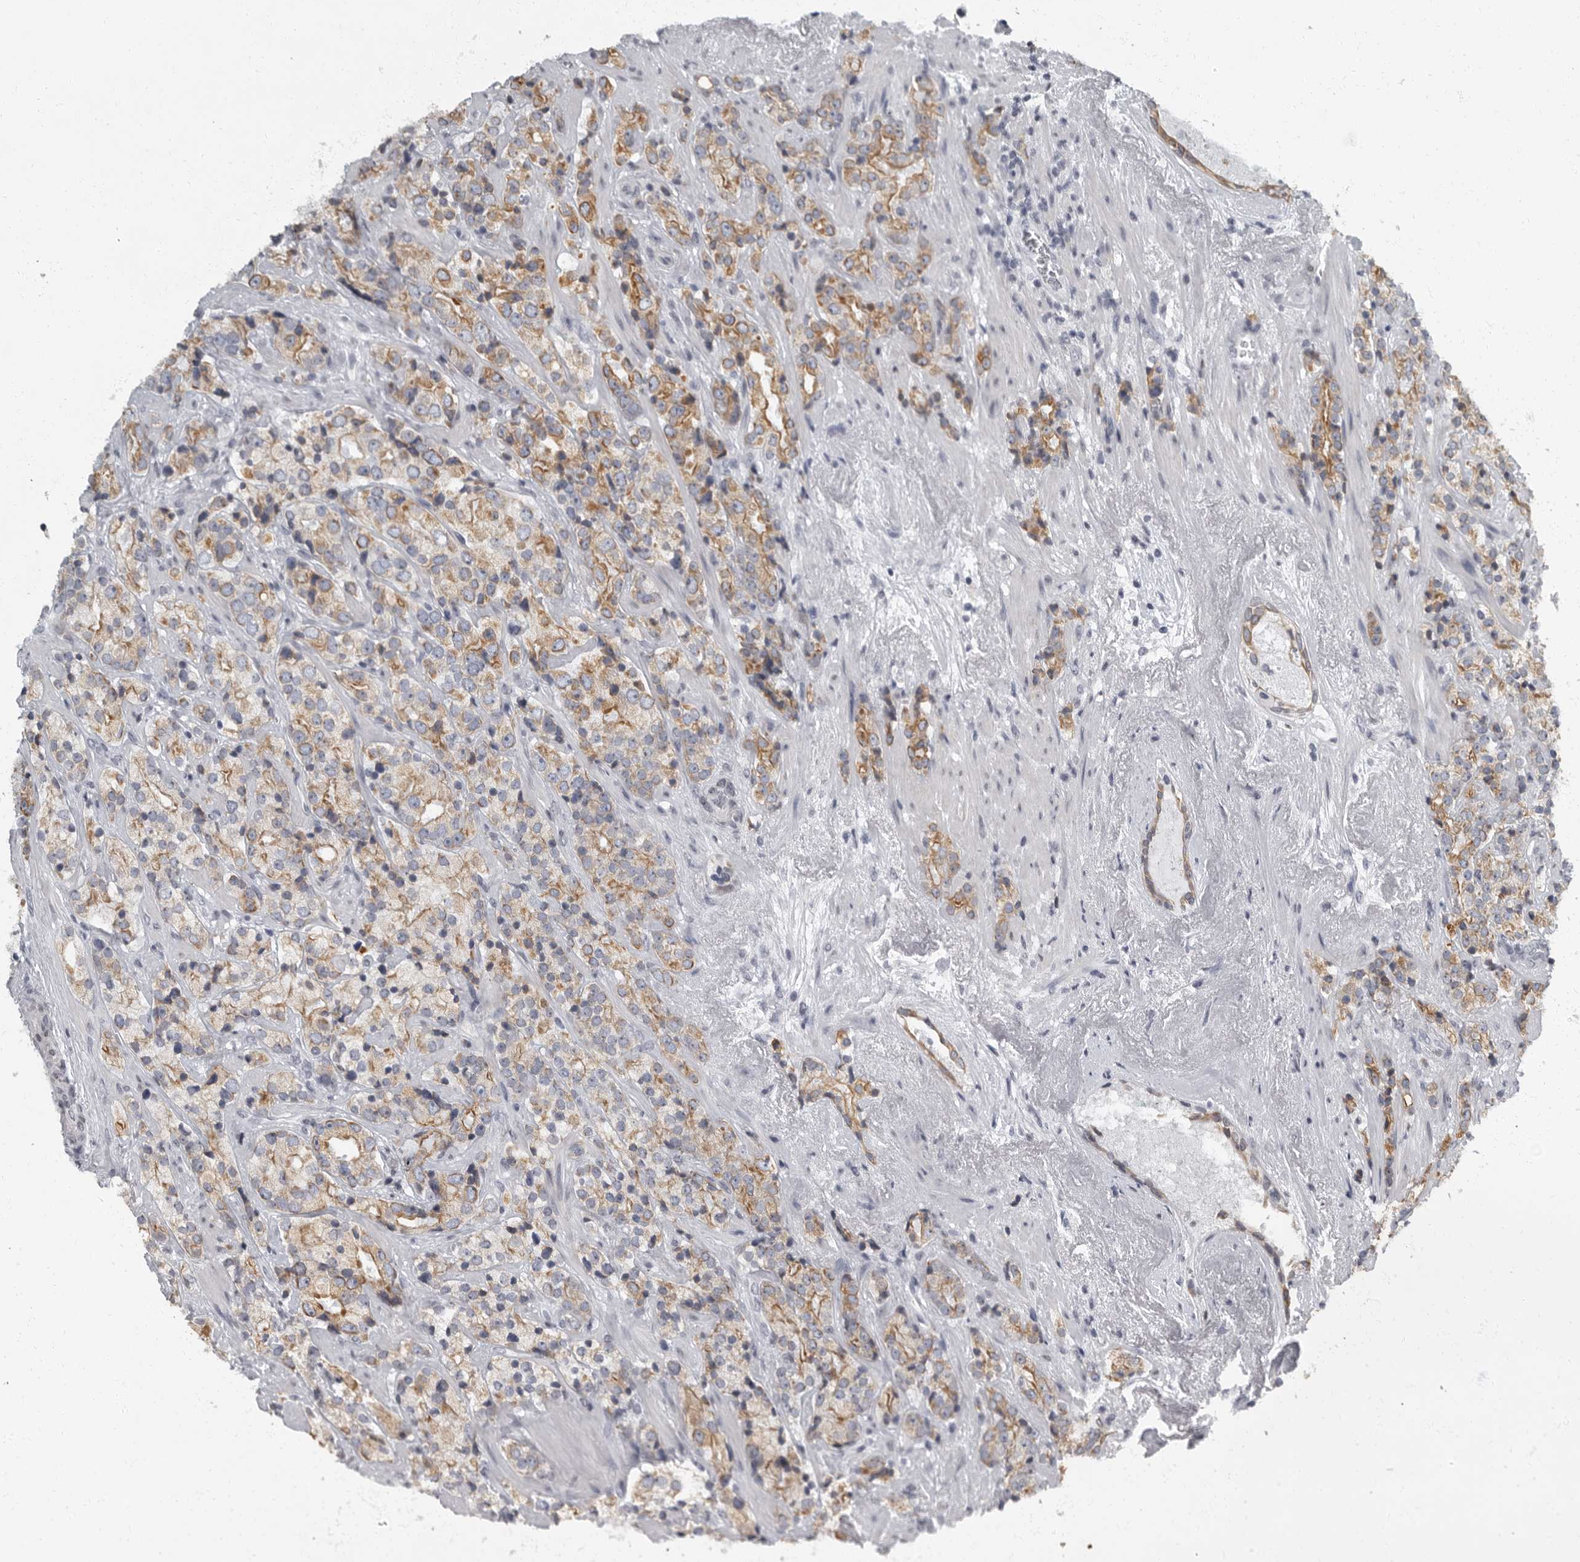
{"staining": {"intensity": "moderate", "quantity": ">75%", "location": "cytoplasmic/membranous"}, "tissue": "prostate cancer", "cell_type": "Tumor cells", "image_type": "cancer", "snomed": [{"axis": "morphology", "description": "Adenocarcinoma, High grade"}, {"axis": "topography", "description": "Prostate"}], "caption": "A high-resolution image shows IHC staining of prostate adenocarcinoma (high-grade), which demonstrates moderate cytoplasmic/membranous positivity in about >75% of tumor cells.", "gene": "EVI5", "patient": {"sex": "male", "age": 71}}